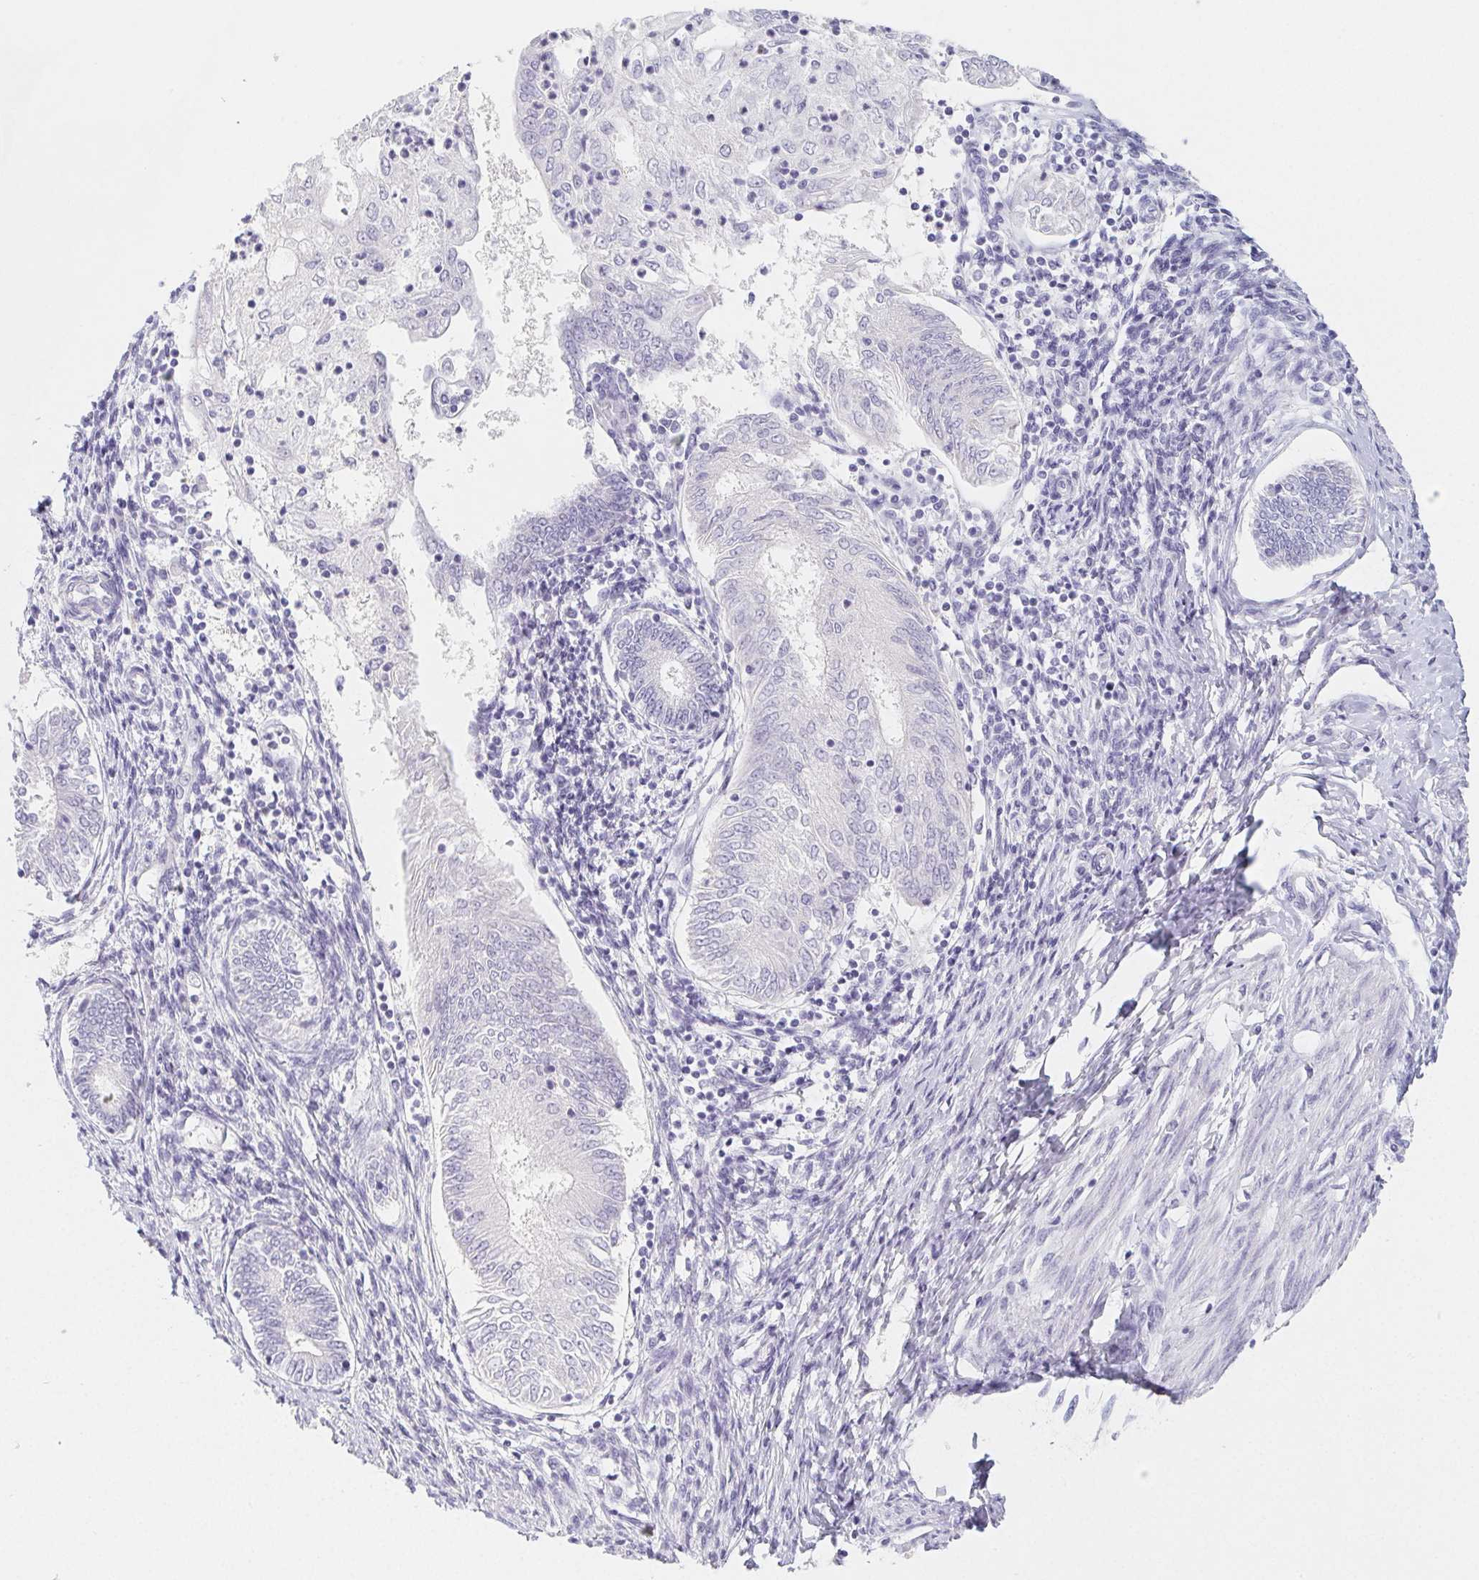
{"staining": {"intensity": "negative", "quantity": "none", "location": "none"}, "tissue": "endometrial cancer", "cell_type": "Tumor cells", "image_type": "cancer", "snomed": [{"axis": "morphology", "description": "Adenocarcinoma, NOS"}, {"axis": "topography", "description": "Endometrium"}], "caption": "High power microscopy photomicrograph of an IHC image of endometrial adenocarcinoma, revealing no significant expression in tumor cells.", "gene": "GLIPR1L1", "patient": {"sex": "female", "age": 68}}